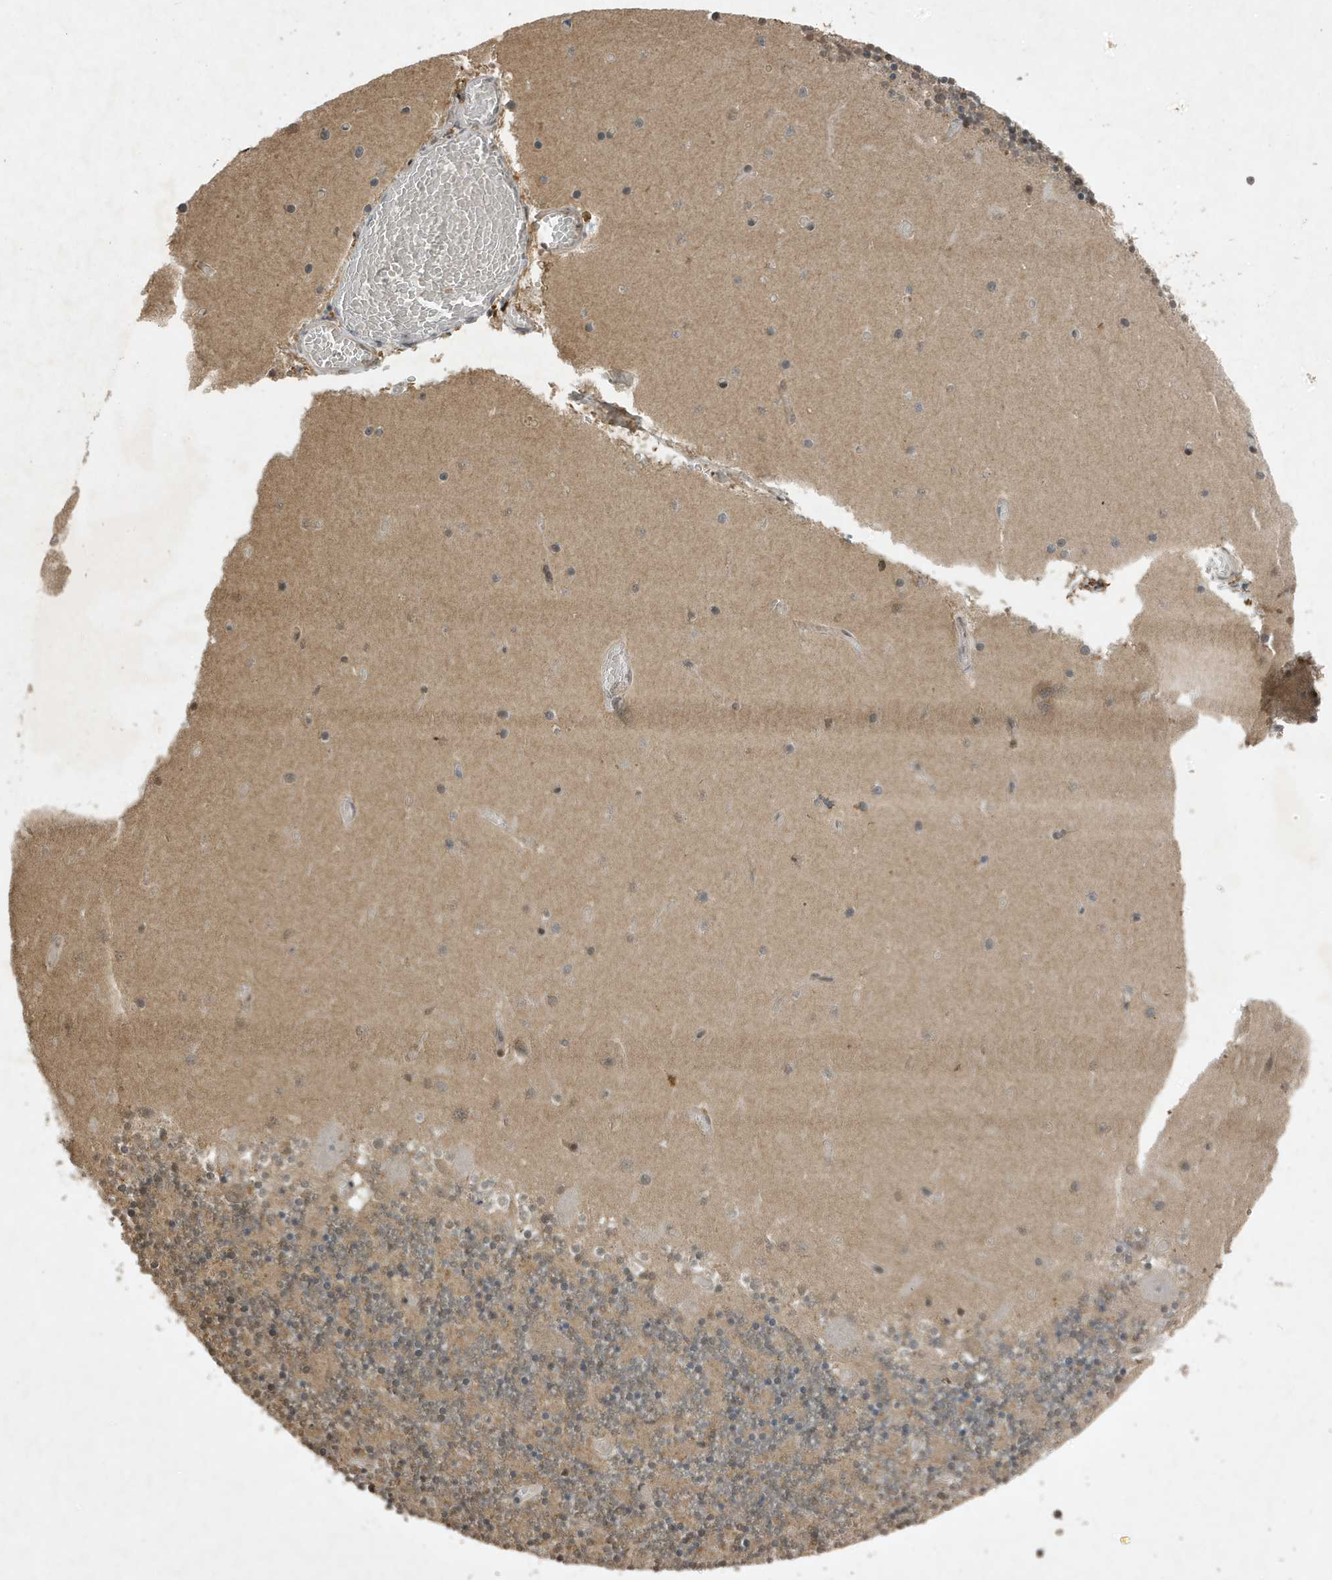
{"staining": {"intensity": "moderate", "quantity": "25%-75%", "location": "cytoplasmic/membranous"}, "tissue": "cerebellum", "cell_type": "Cells in granular layer", "image_type": "normal", "snomed": [{"axis": "morphology", "description": "Normal tissue, NOS"}, {"axis": "topography", "description": "Cerebellum"}], "caption": "A medium amount of moderate cytoplasmic/membranous positivity is identified in approximately 25%-75% of cells in granular layer in normal cerebellum.", "gene": "HSPA1A", "patient": {"sex": "female", "age": 28}}